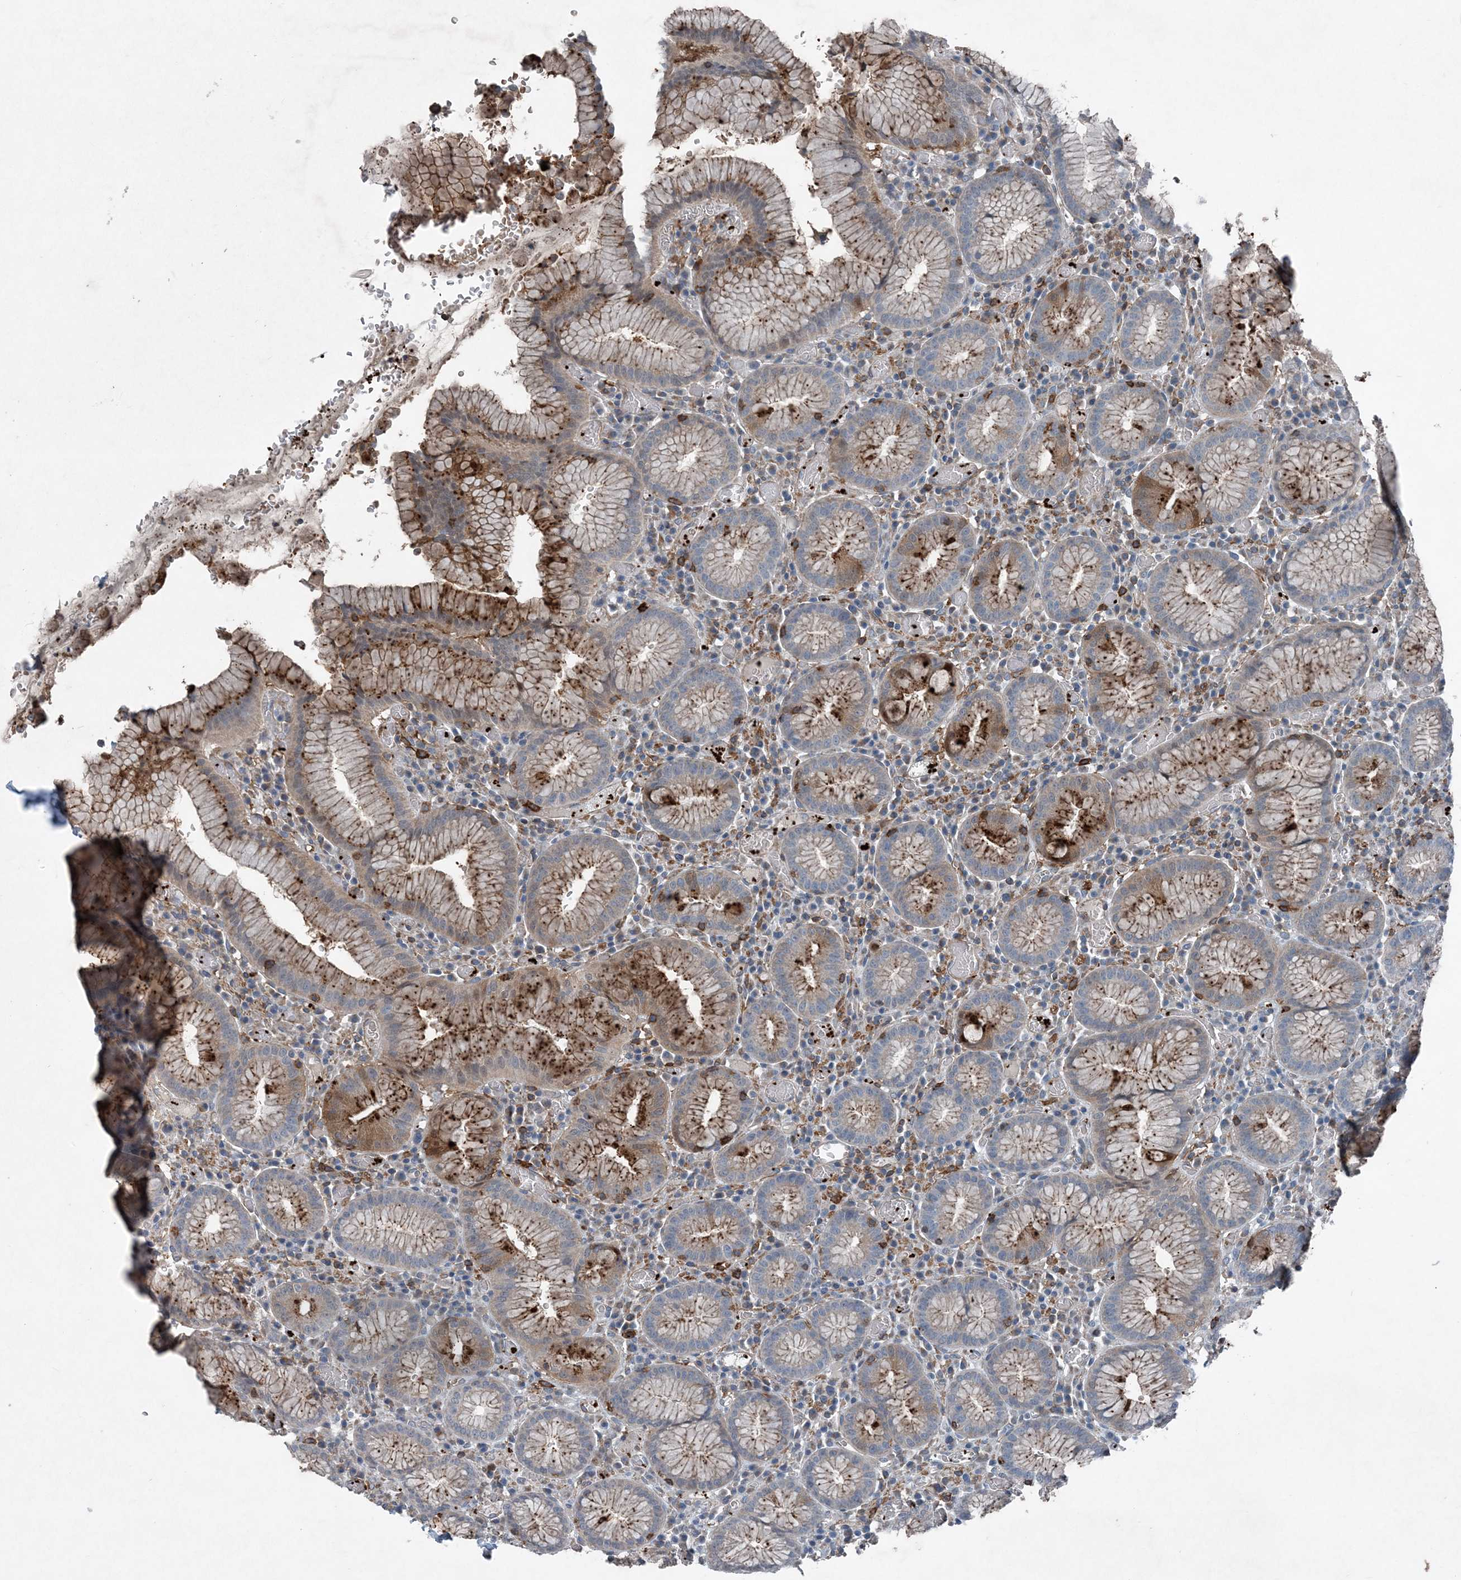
{"staining": {"intensity": "moderate", "quantity": "25%-75%", "location": "cytoplasmic/membranous"}, "tissue": "stomach", "cell_type": "Glandular cells", "image_type": "normal", "snomed": [{"axis": "morphology", "description": "Normal tissue, NOS"}, {"axis": "topography", "description": "Stomach"}], "caption": "Moderate cytoplasmic/membranous positivity for a protein is identified in about 25%-75% of glandular cells of benign stomach using immunohistochemistry (IHC).", "gene": "DGUOK", "patient": {"sex": "male", "age": 55}}